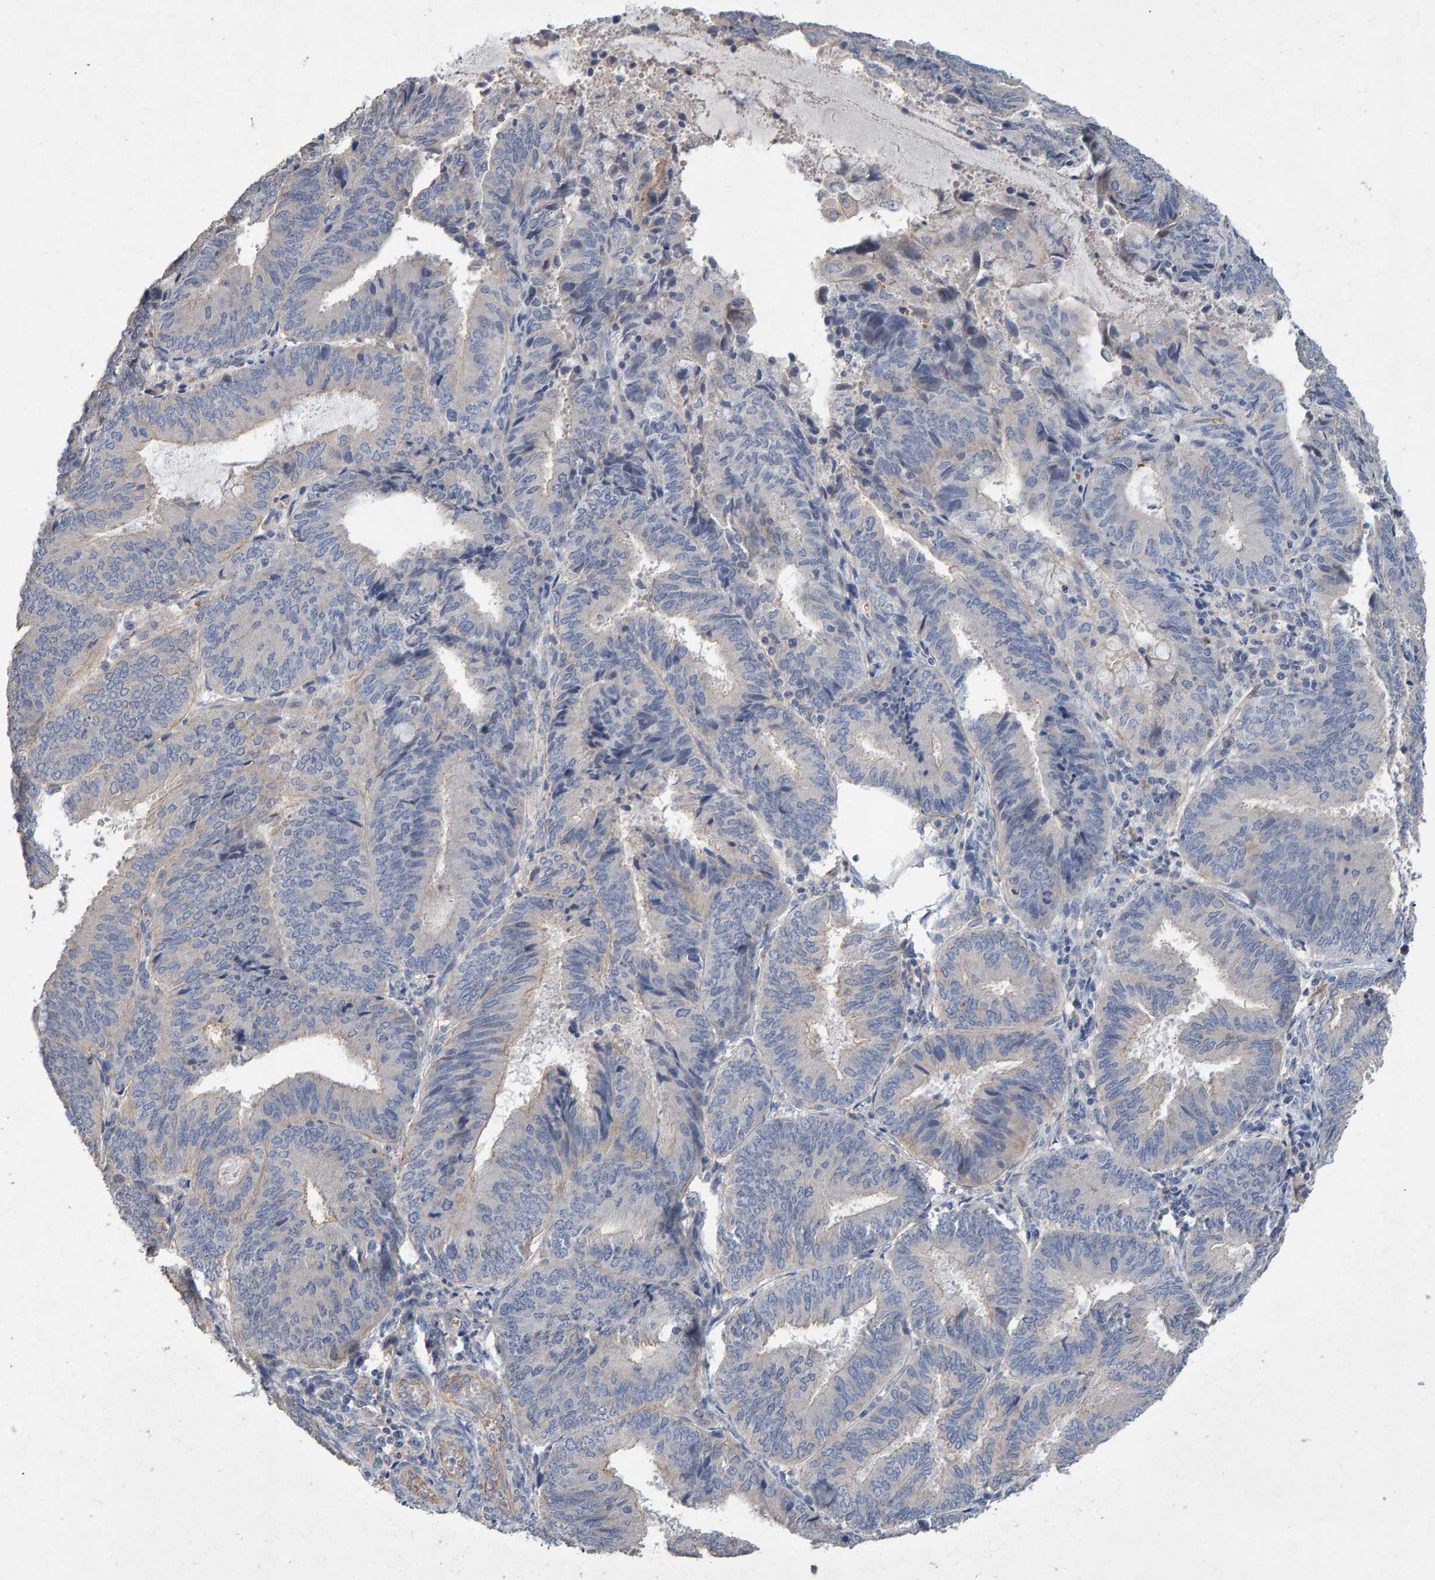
{"staining": {"intensity": "negative", "quantity": "none", "location": "none"}, "tissue": "endometrial cancer", "cell_type": "Tumor cells", "image_type": "cancer", "snomed": [{"axis": "morphology", "description": "Adenocarcinoma, NOS"}, {"axis": "topography", "description": "Endometrium"}], "caption": "Immunohistochemistry image of endometrial cancer stained for a protein (brown), which shows no staining in tumor cells.", "gene": "EFR3A", "patient": {"sex": "female", "age": 81}}